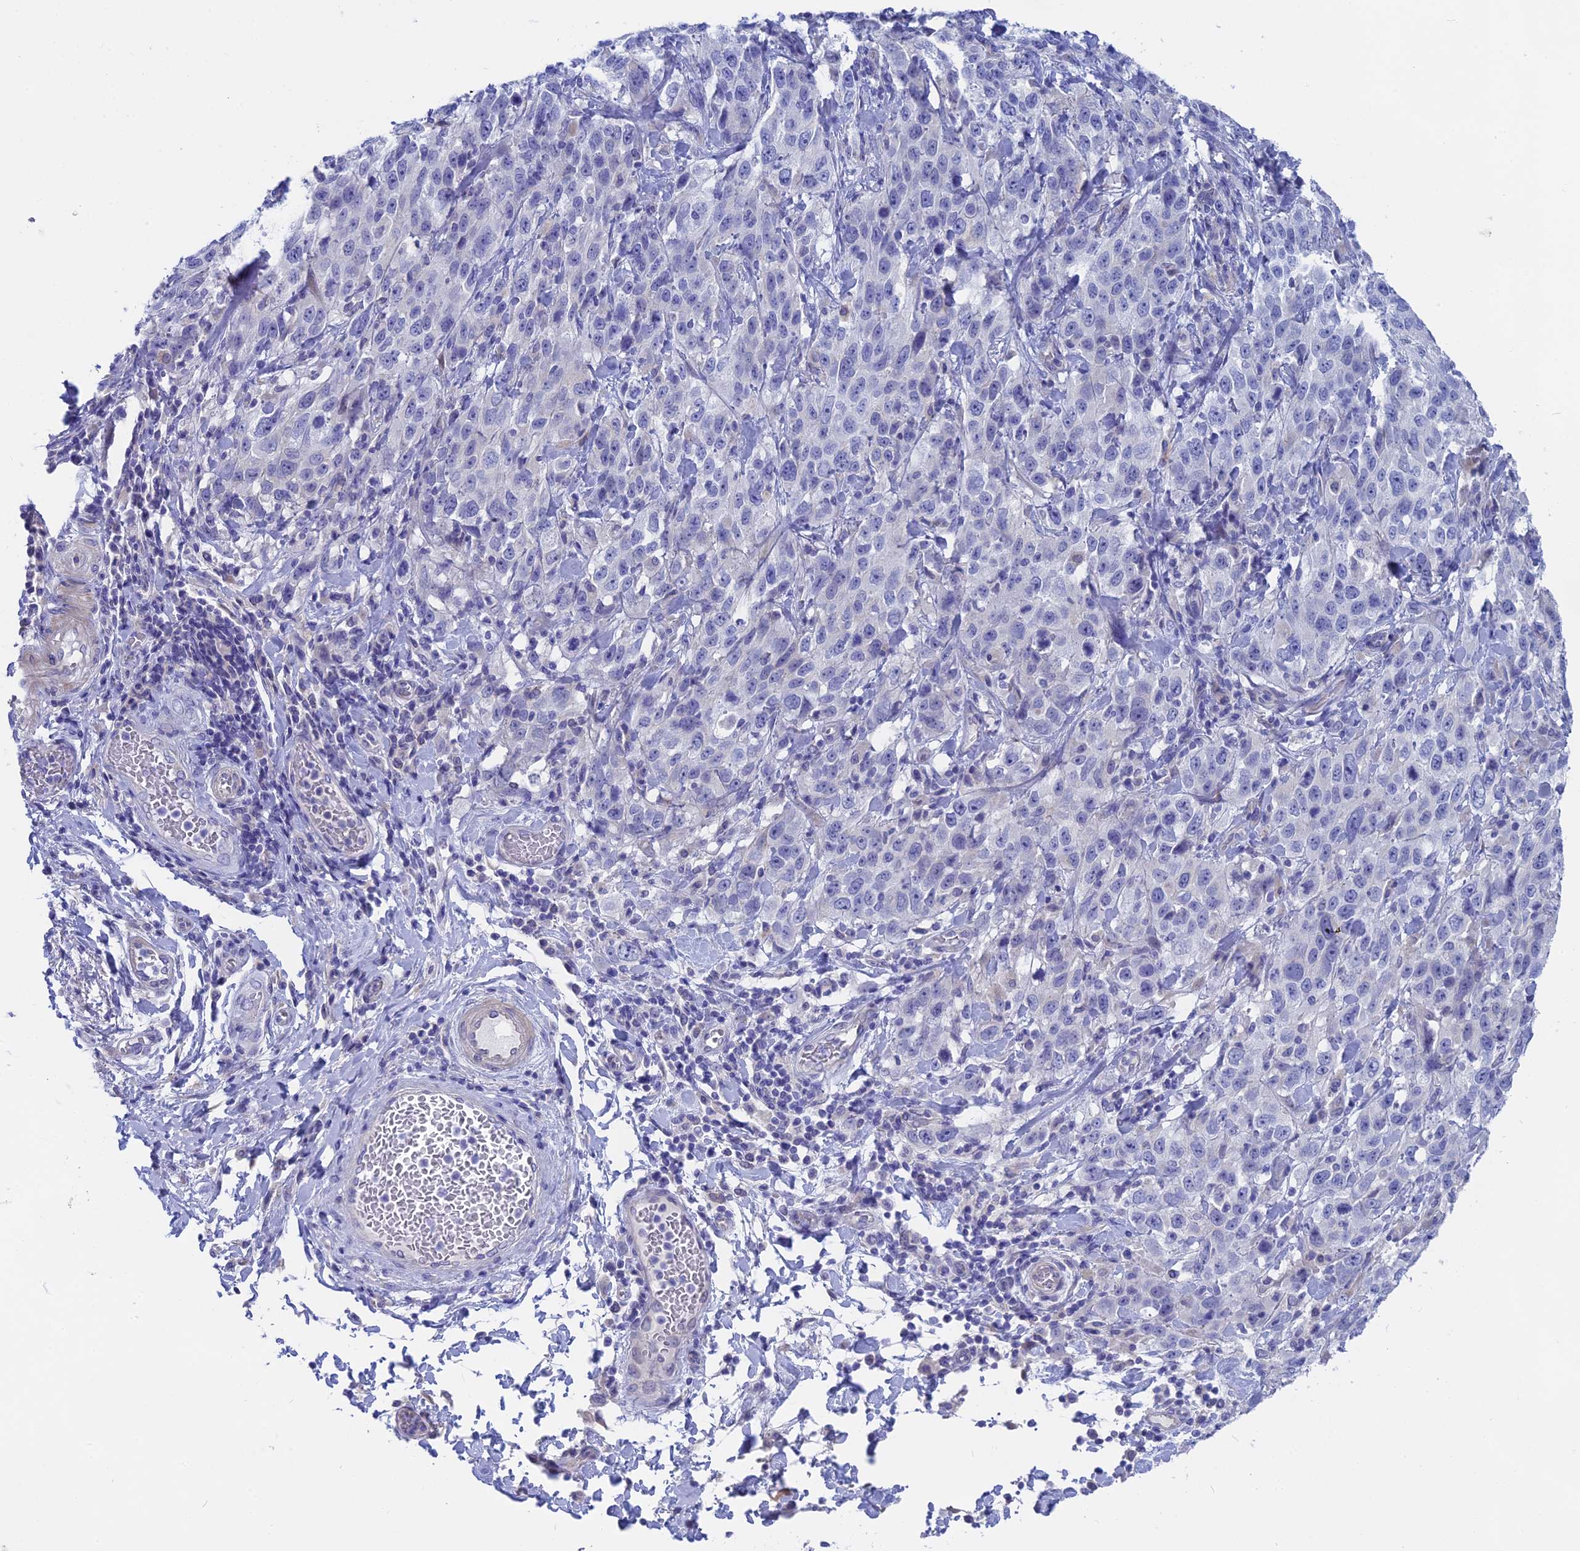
{"staining": {"intensity": "negative", "quantity": "none", "location": "none"}, "tissue": "stomach cancer", "cell_type": "Tumor cells", "image_type": "cancer", "snomed": [{"axis": "morphology", "description": "Normal tissue, NOS"}, {"axis": "morphology", "description": "Adenocarcinoma, NOS"}, {"axis": "topography", "description": "Lymph node"}, {"axis": "topography", "description": "Stomach"}], "caption": "Tumor cells show no significant positivity in stomach adenocarcinoma.", "gene": "GLB1L", "patient": {"sex": "male", "age": 48}}